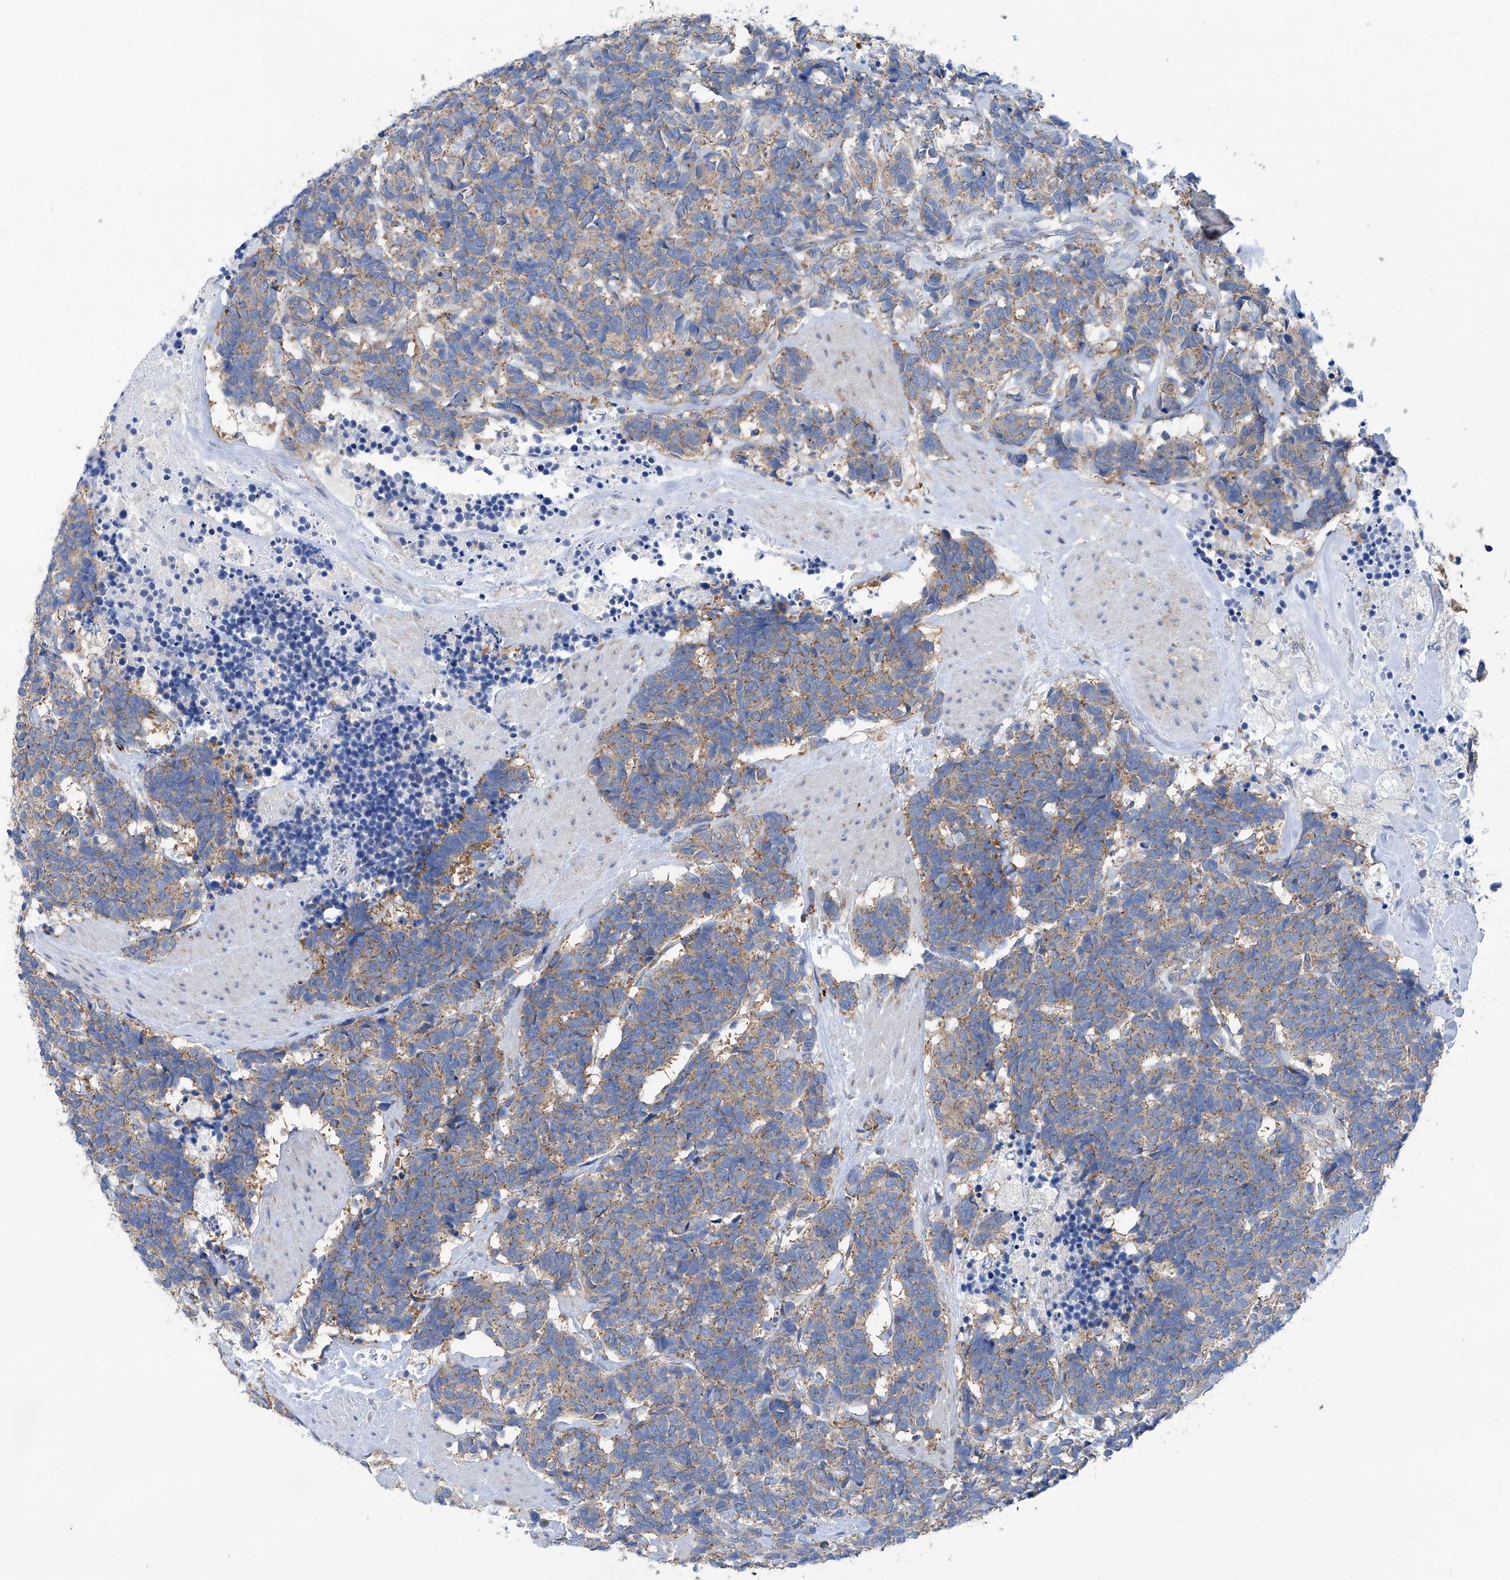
{"staining": {"intensity": "weak", "quantity": ">75%", "location": "cytoplasmic/membranous"}, "tissue": "carcinoid", "cell_type": "Tumor cells", "image_type": "cancer", "snomed": [{"axis": "morphology", "description": "Carcinoma, NOS"}, {"axis": "morphology", "description": "Carcinoid, malignant, NOS"}, {"axis": "topography", "description": "Urinary bladder"}], "caption": "Immunohistochemistry (IHC) histopathology image of carcinoma stained for a protein (brown), which shows low levels of weak cytoplasmic/membranous expression in approximately >75% of tumor cells.", "gene": "SENP2", "patient": {"sex": "male", "age": 57}}